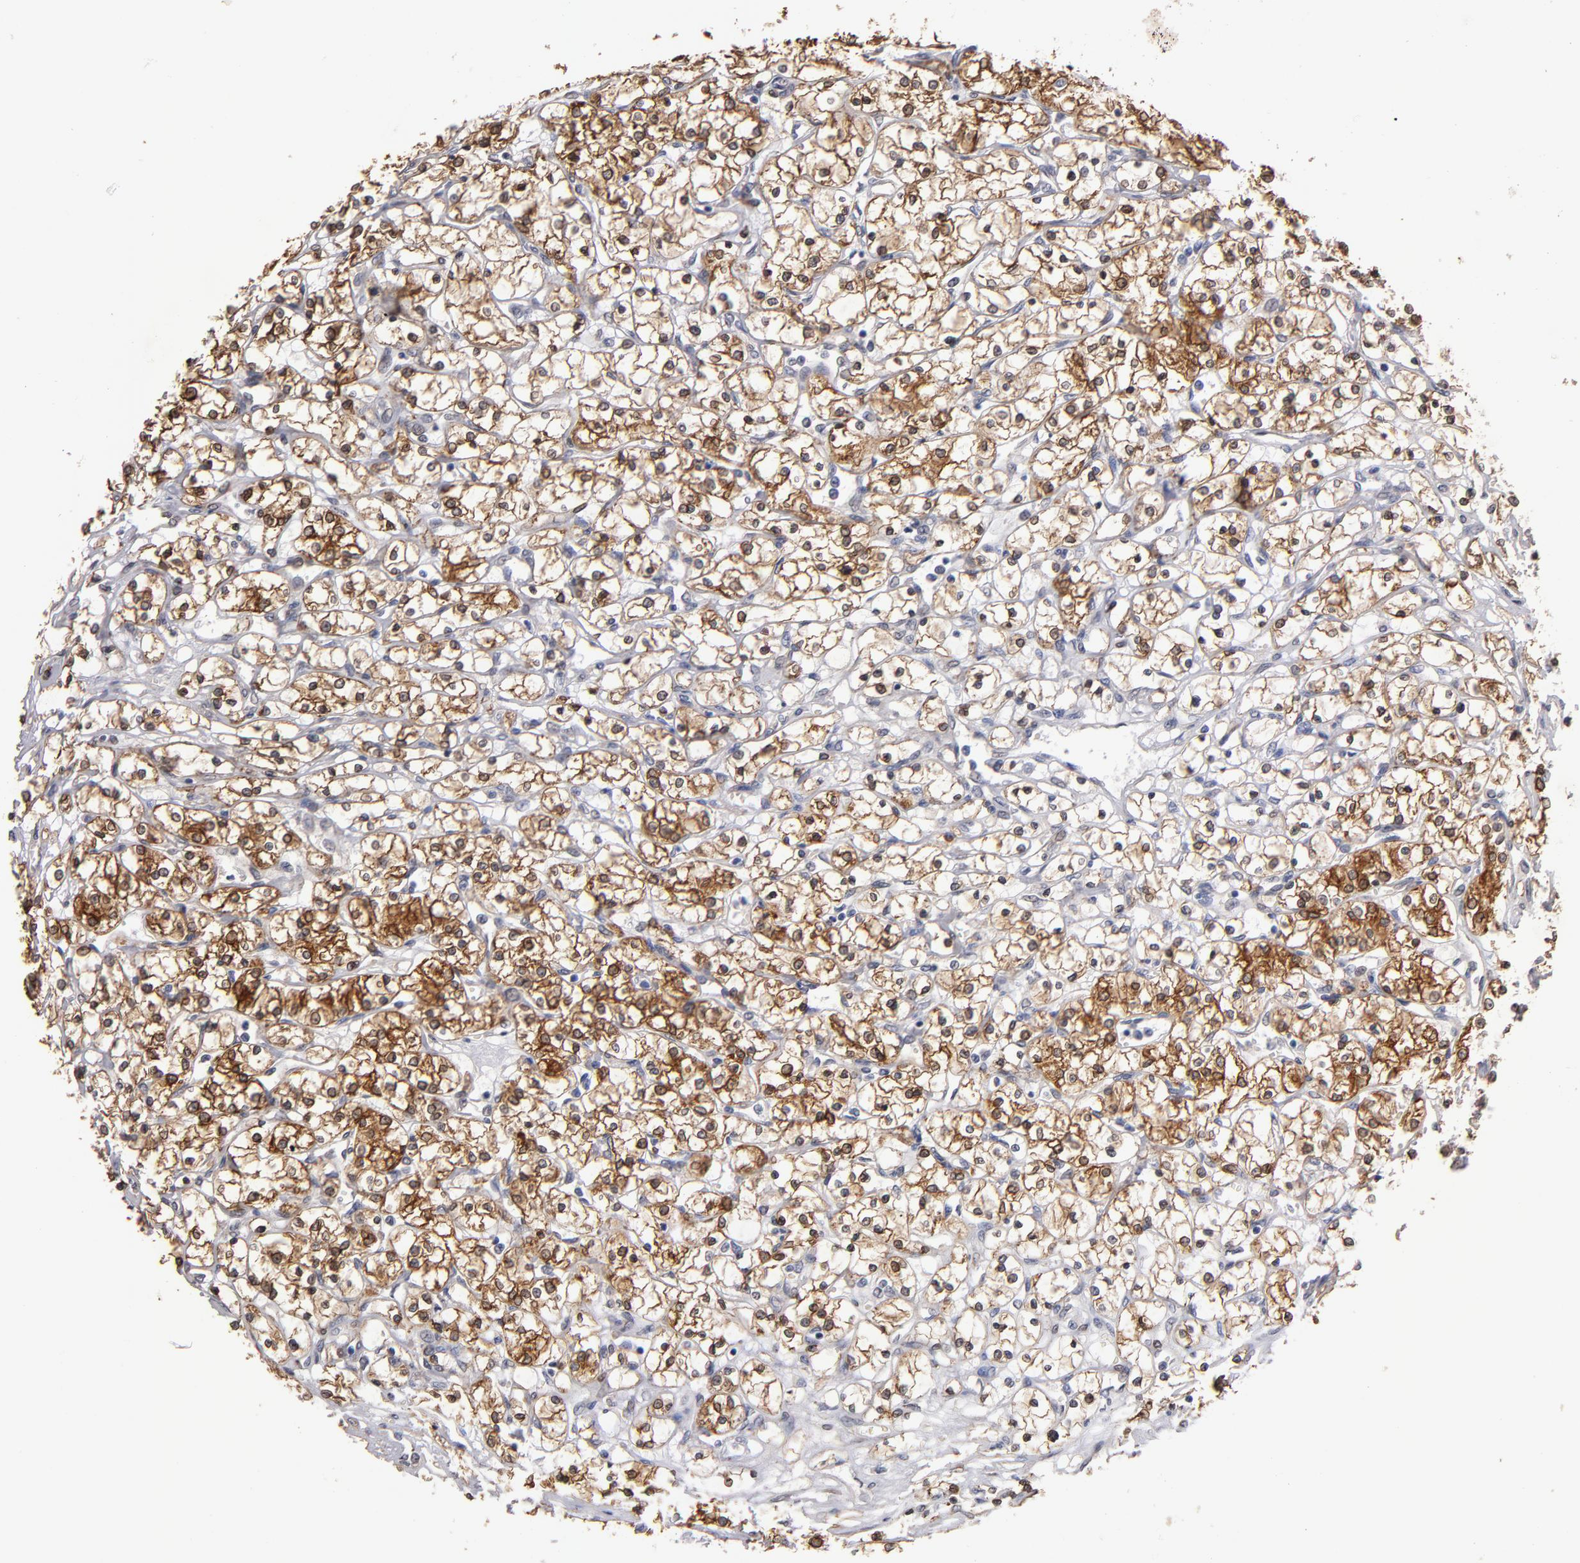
{"staining": {"intensity": "moderate", "quantity": "25%-75%", "location": "cytoplasmic/membranous"}, "tissue": "renal cancer", "cell_type": "Tumor cells", "image_type": "cancer", "snomed": [{"axis": "morphology", "description": "Adenocarcinoma, NOS"}, {"axis": "topography", "description": "Kidney"}], "caption": "Renal cancer (adenocarcinoma) tissue shows moderate cytoplasmic/membranous expression in approximately 25%-75% of tumor cells Using DAB (brown) and hematoxylin (blue) stains, captured at high magnification using brightfield microscopy.", "gene": "PGRMC1", "patient": {"sex": "male", "age": 61}}